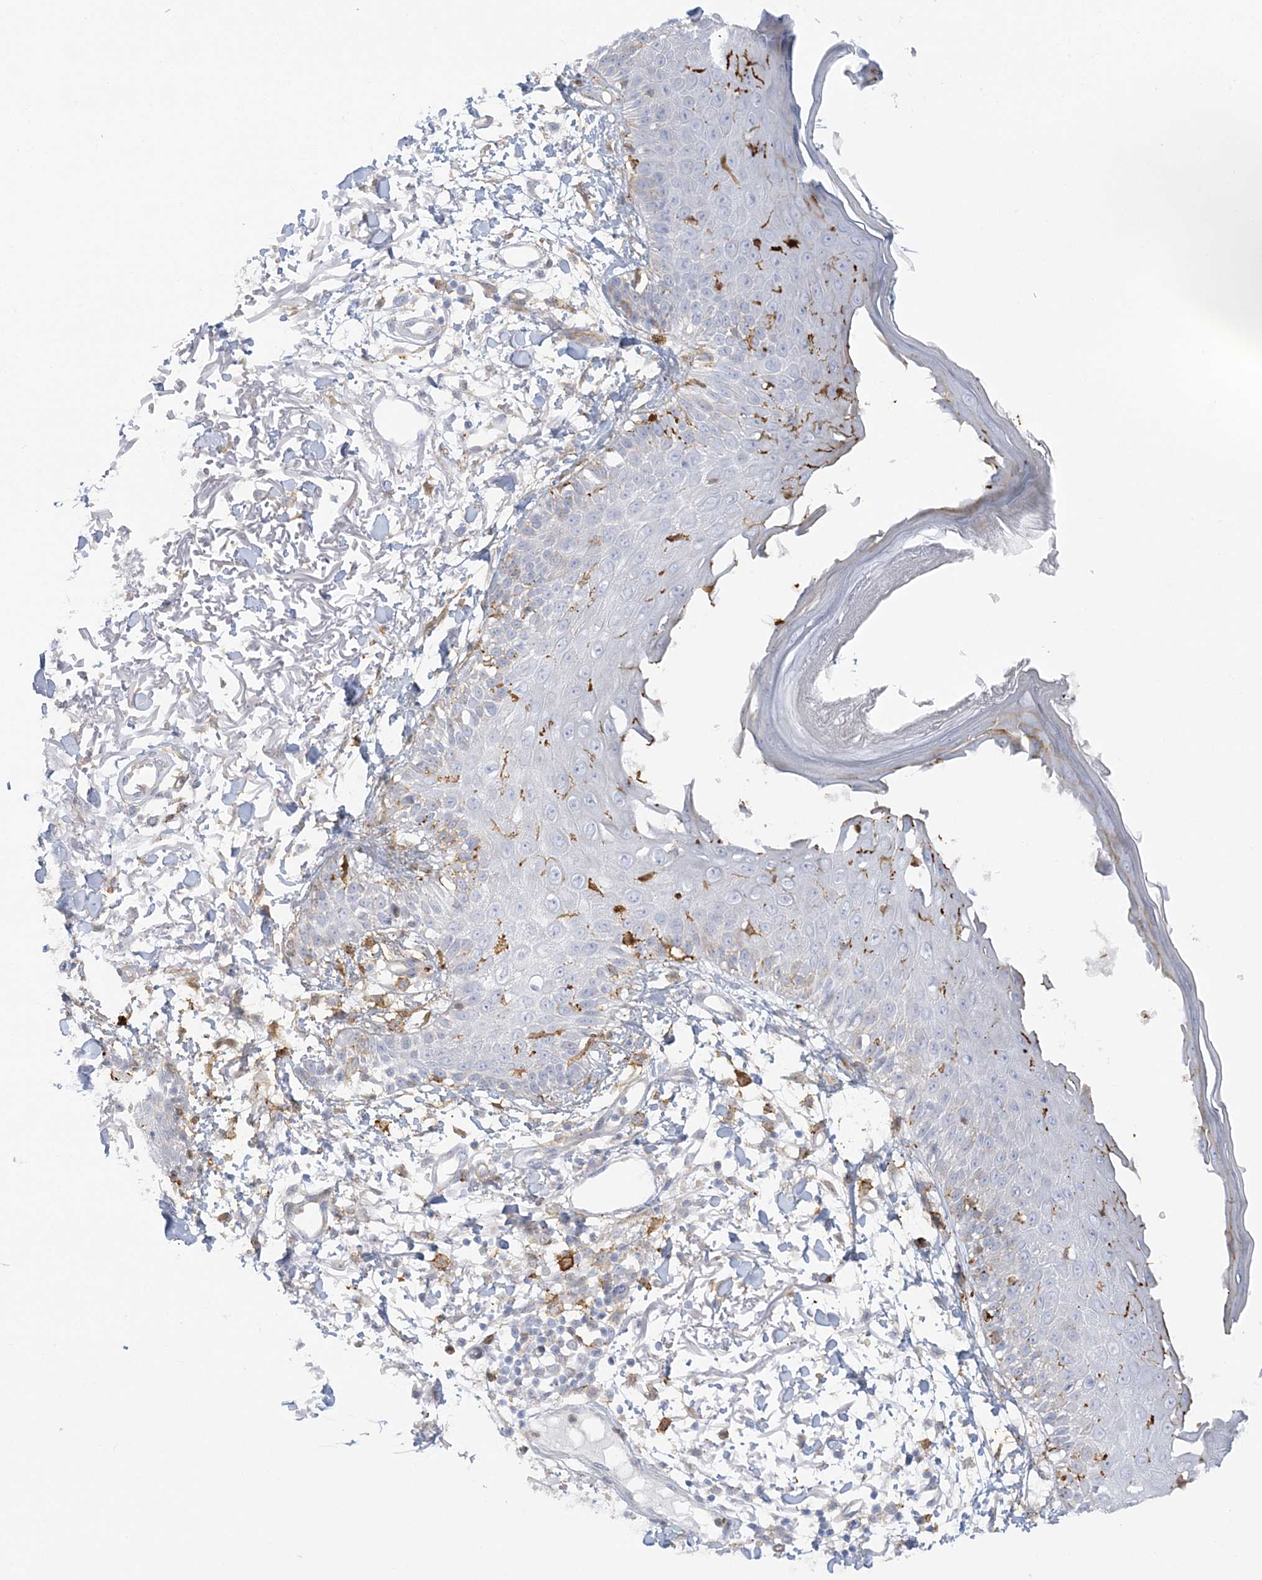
{"staining": {"intensity": "moderate", "quantity": "25%-75%", "location": "cytoplasmic/membranous"}, "tissue": "skin", "cell_type": "Fibroblasts", "image_type": "normal", "snomed": [{"axis": "morphology", "description": "Normal tissue, NOS"}, {"axis": "morphology", "description": "Squamous cell carcinoma, NOS"}, {"axis": "topography", "description": "Skin"}, {"axis": "topography", "description": "Peripheral nerve tissue"}], "caption": "Immunohistochemical staining of benign human skin exhibits medium levels of moderate cytoplasmic/membranous positivity in about 25%-75% of fibroblasts.", "gene": "ICMT", "patient": {"sex": "male", "age": 83}}